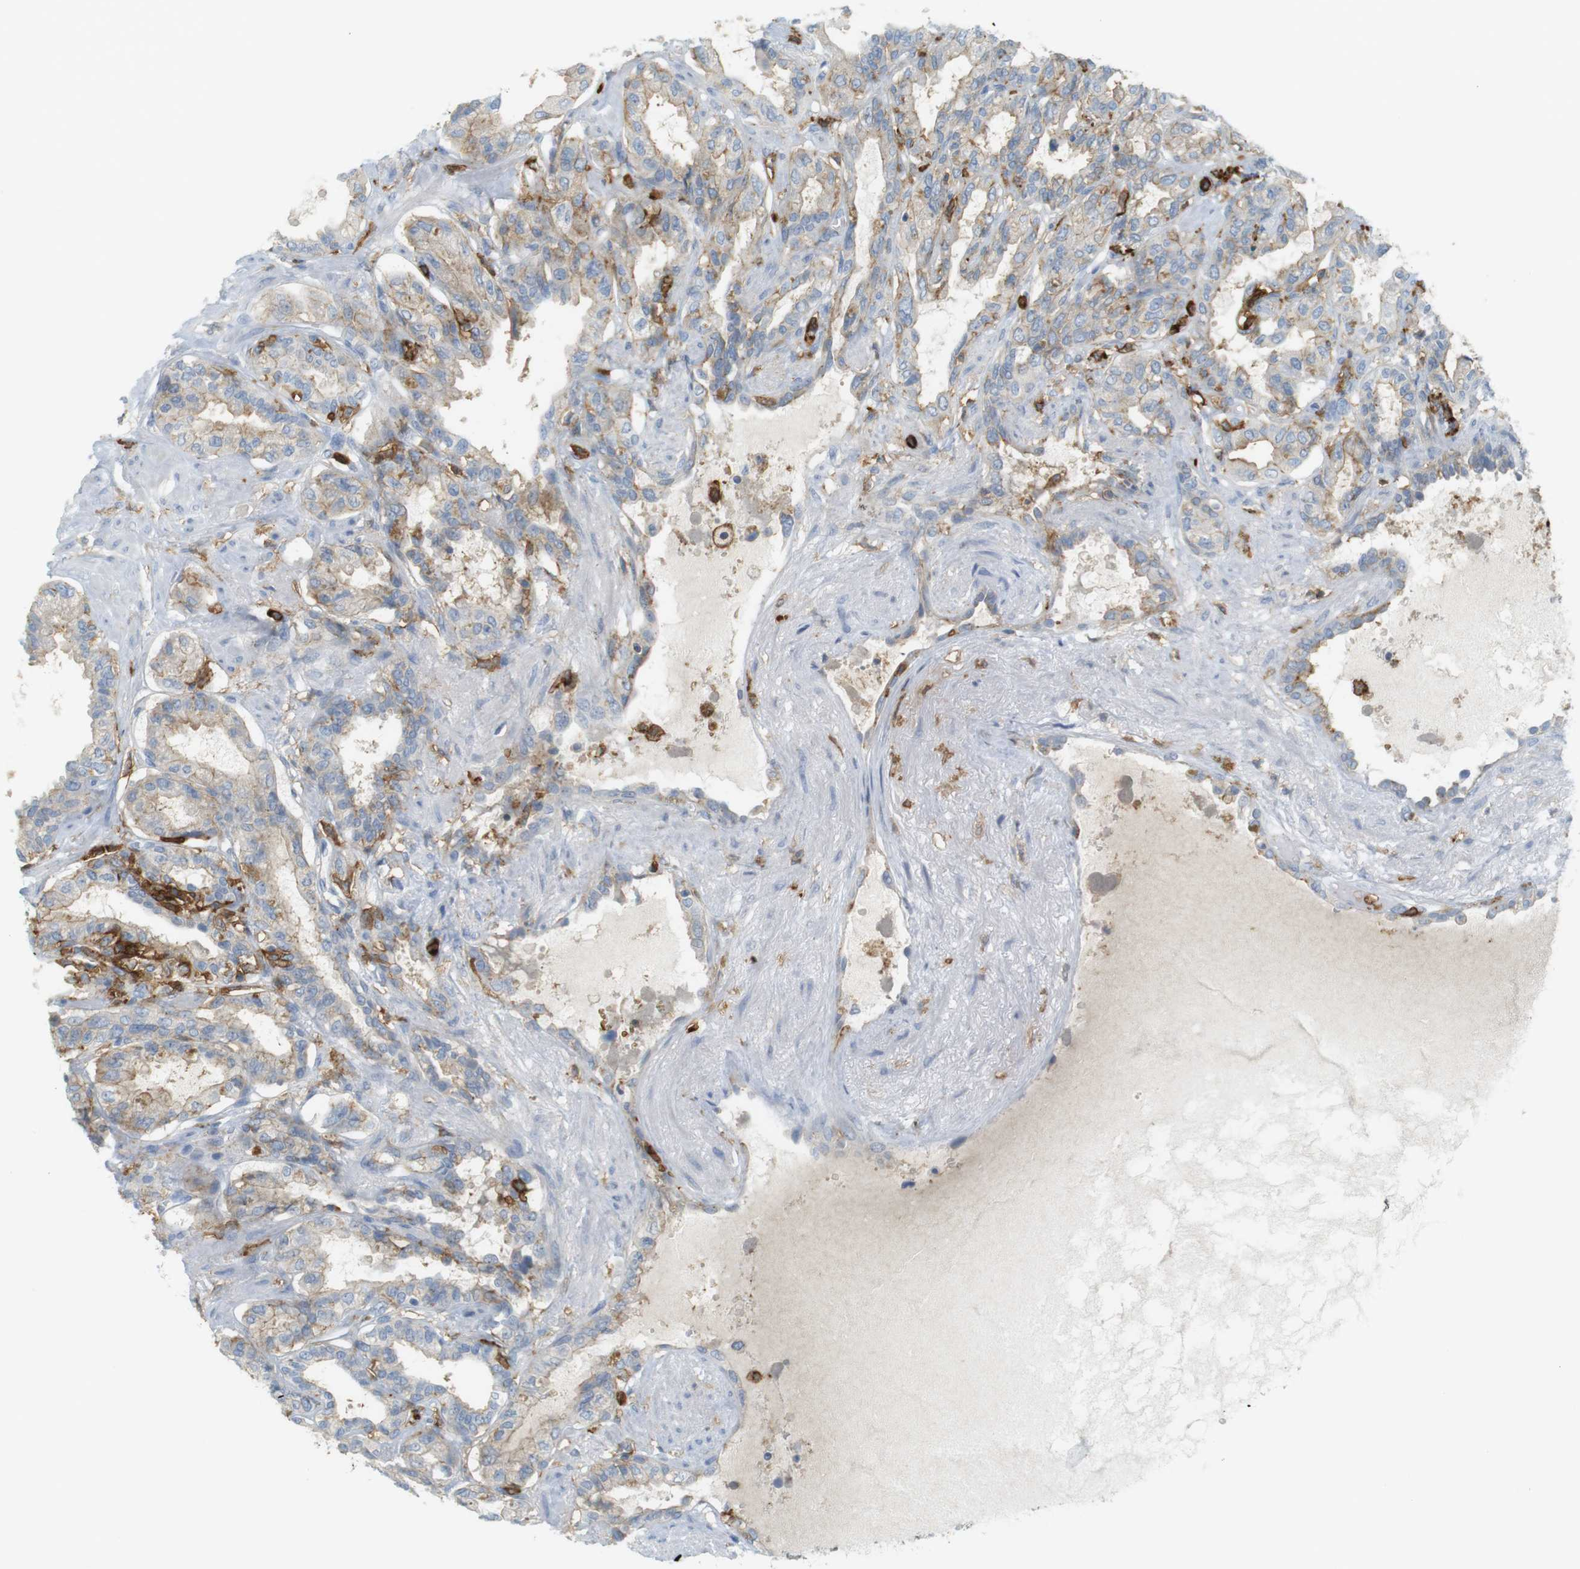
{"staining": {"intensity": "weak", "quantity": "25%-75%", "location": "cytoplasmic/membranous"}, "tissue": "seminal vesicle", "cell_type": "Glandular cells", "image_type": "normal", "snomed": [{"axis": "morphology", "description": "Normal tissue, NOS"}, {"axis": "topography", "description": "Seminal veicle"}], "caption": "IHC photomicrograph of unremarkable human seminal vesicle stained for a protein (brown), which reveals low levels of weak cytoplasmic/membranous positivity in about 25%-75% of glandular cells.", "gene": "SIRPA", "patient": {"sex": "male", "age": 61}}